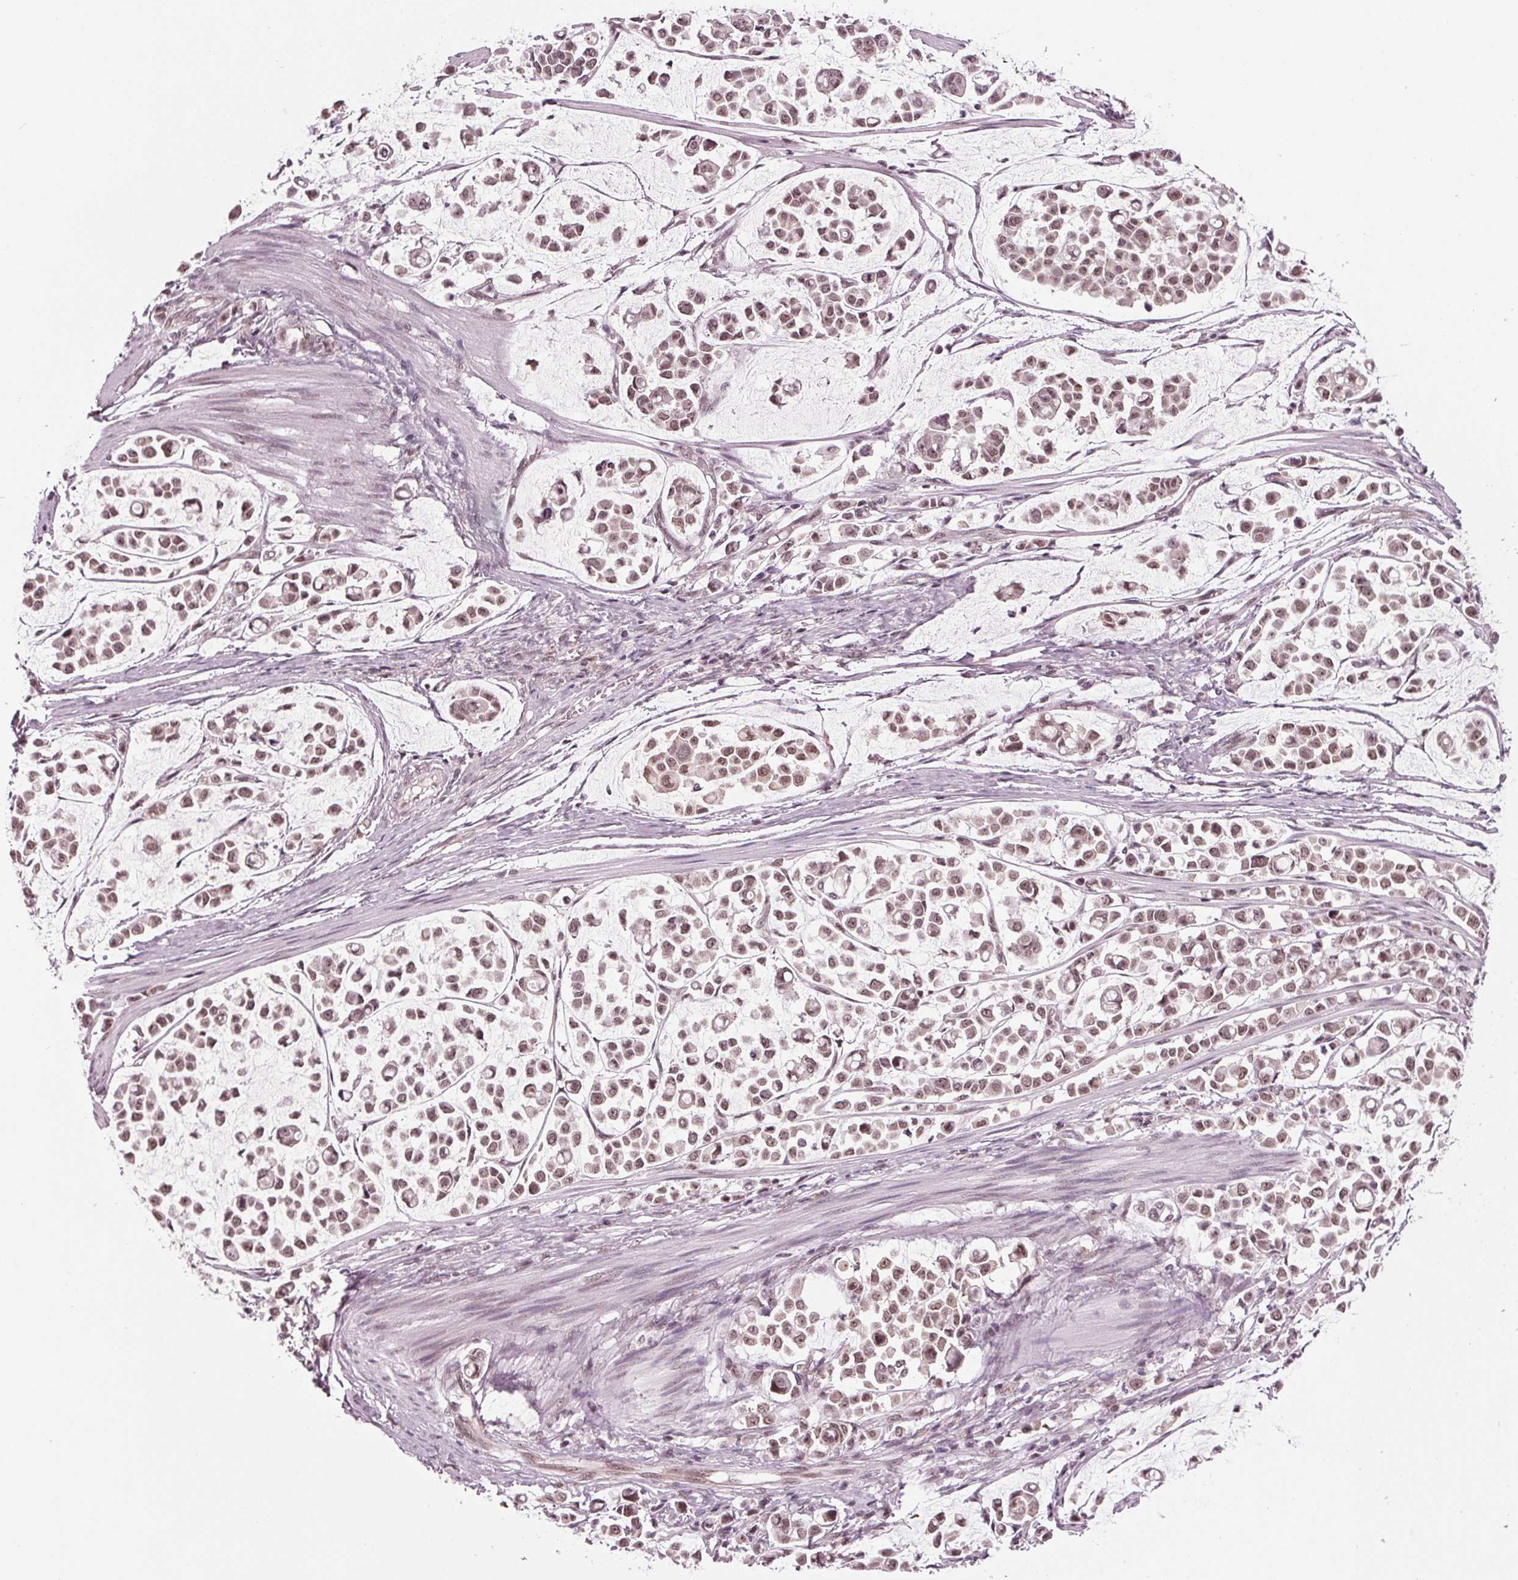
{"staining": {"intensity": "moderate", "quantity": ">75%", "location": "nuclear"}, "tissue": "stomach cancer", "cell_type": "Tumor cells", "image_type": "cancer", "snomed": [{"axis": "morphology", "description": "Adenocarcinoma, NOS"}, {"axis": "topography", "description": "Stomach"}], "caption": "The histopathology image demonstrates staining of stomach cancer (adenocarcinoma), revealing moderate nuclear protein expression (brown color) within tumor cells.", "gene": "DDX41", "patient": {"sex": "male", "age": 82}}